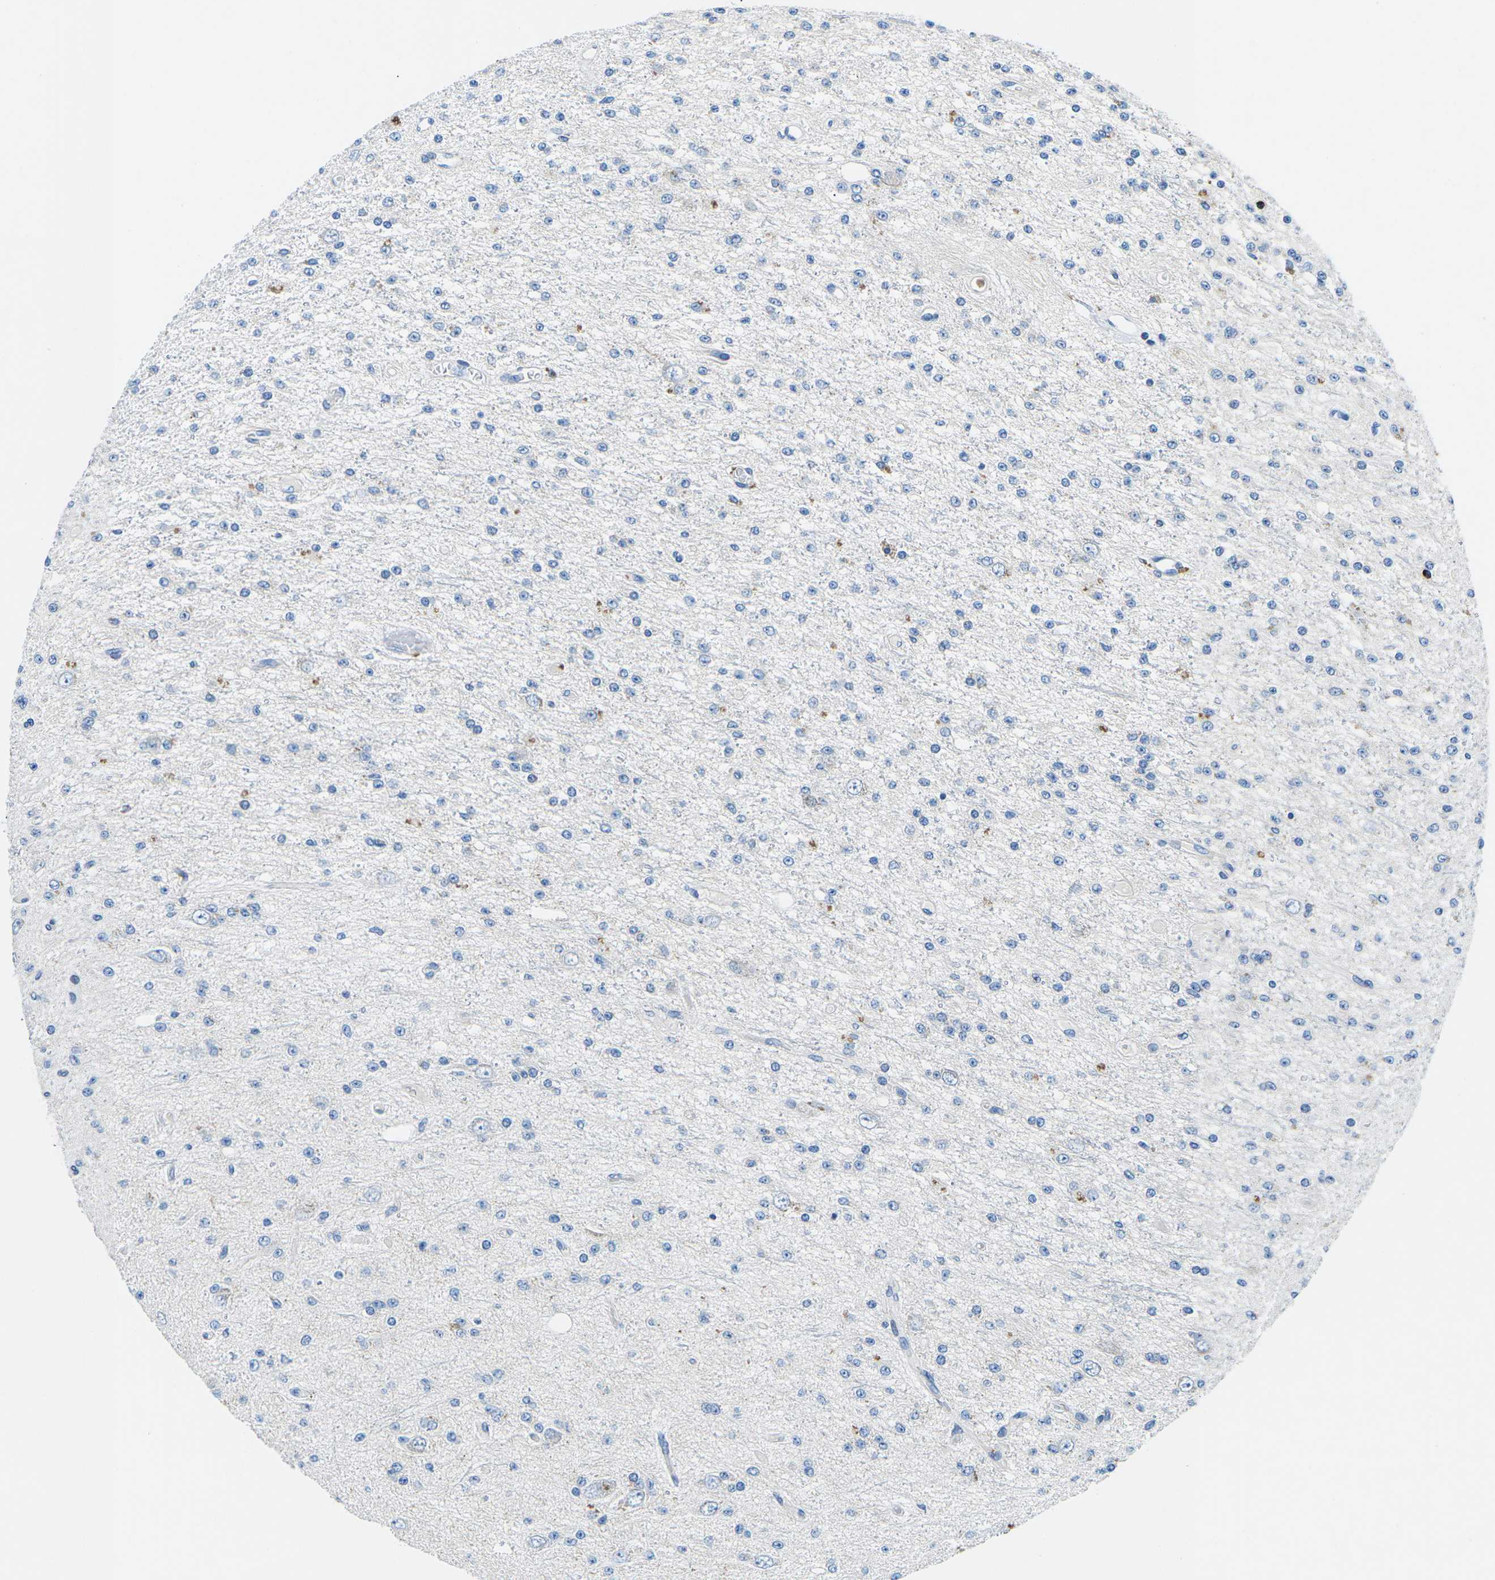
{"staining": {"intensity": "negative", "quantity": "none", "location": "none"}, "tissue": "glioma", "cell_type": "Tumor cells", "image_type": "cancer", "snomed": [{"axis": "morphology", "description": "Glioma, malignant, Low grade"}, {"axis": "topography", "description": "Brain"}], "caption": "This is an IHC micrograph of low-grade glioma (malignant). There is no staining in tumor cells.", "gene": "MC4R", "patient": {"sex": "male", "age": 38}}